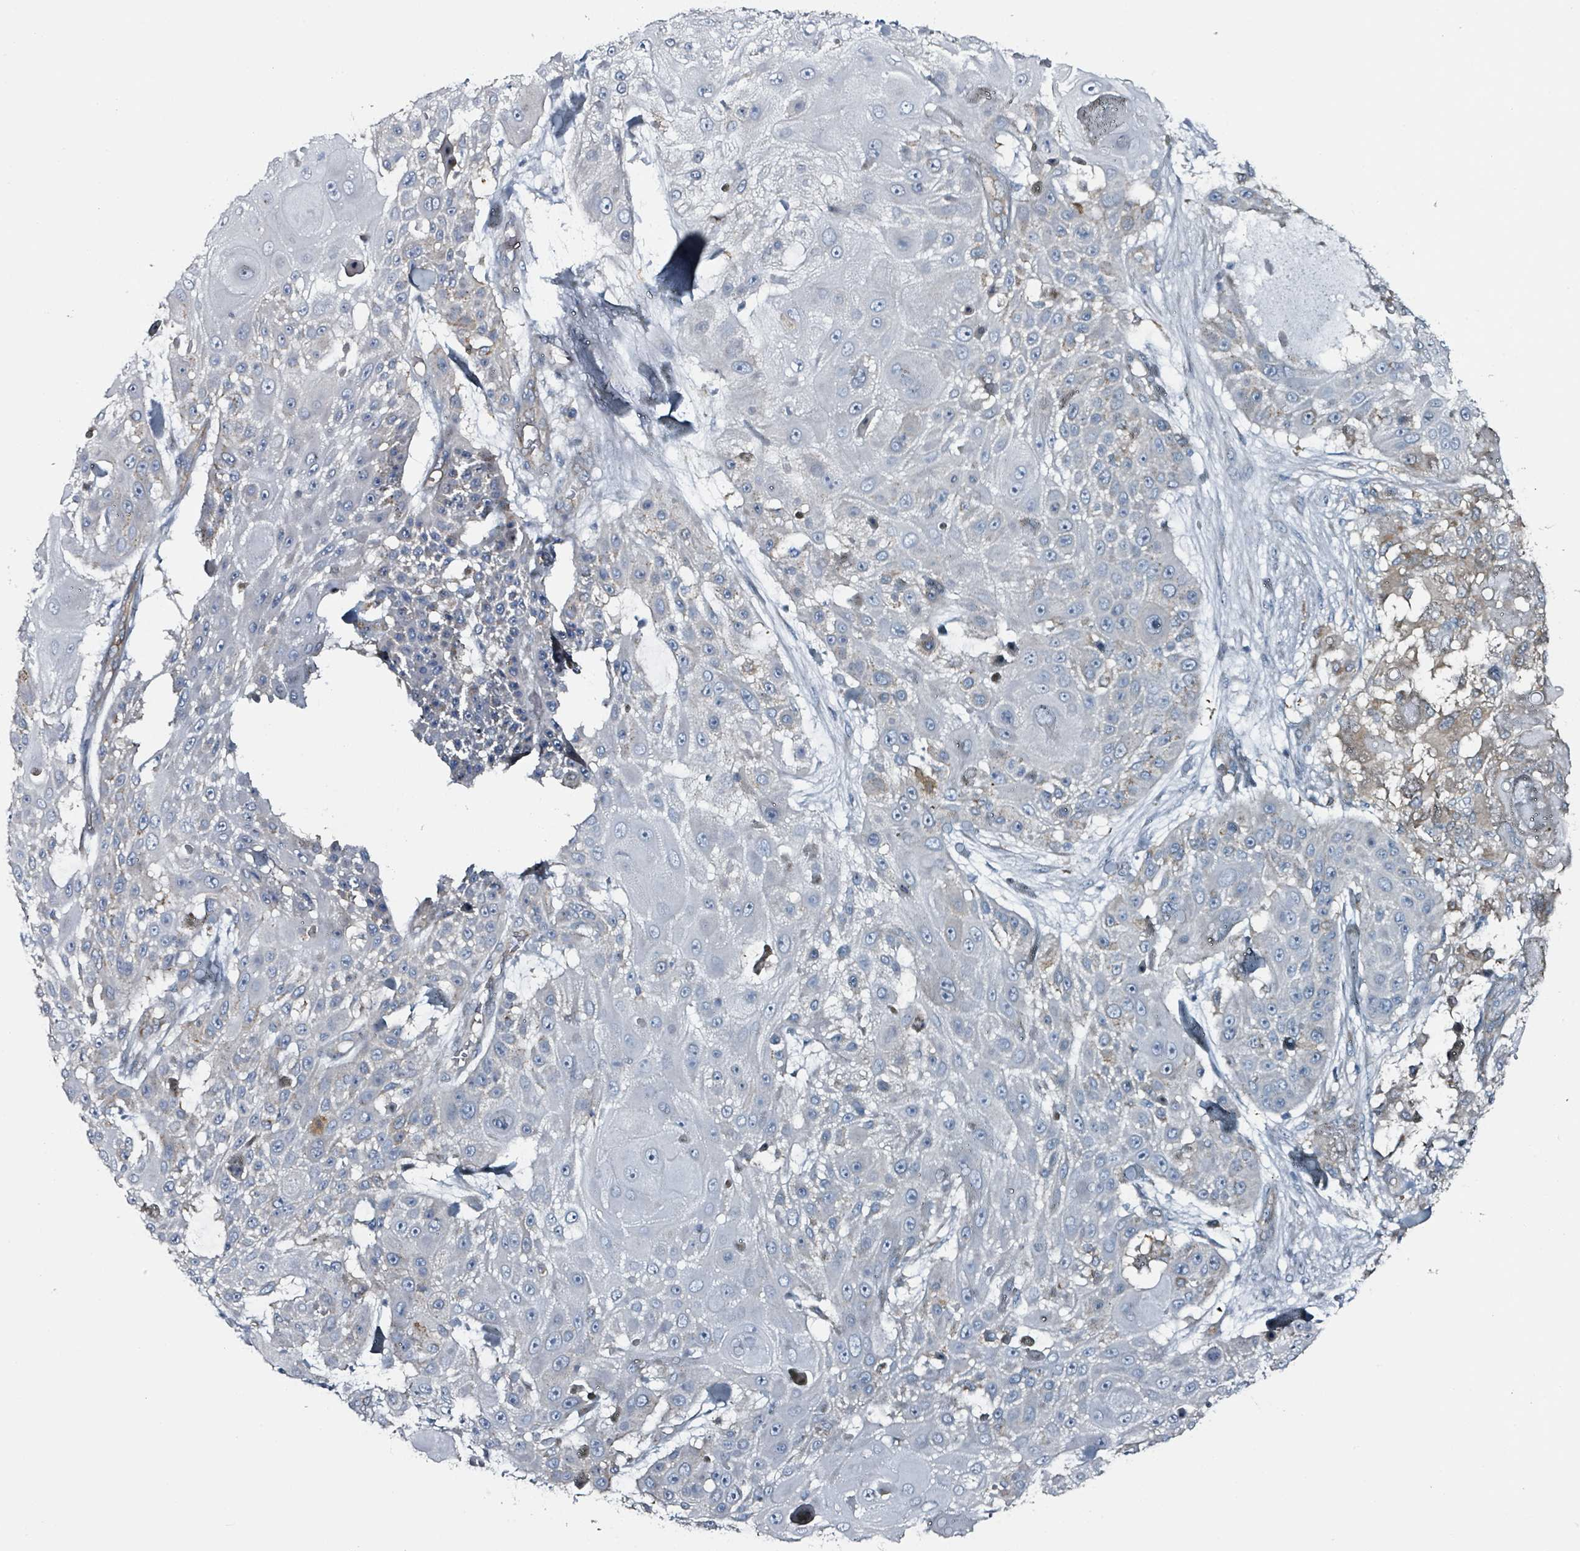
{"staining": {"intensity": "negative", "quantity": "none", "location": "none"}, "tissue": "skin cancer", "cell_type": "Tumor cells", "image_type": "cancer", "snomed": [{"axis": "morphology", "description": "Squamous cell carcinoma, NOS"}, {"axis": "topography", "description": "Skin"}], "caption": "Tumor cells show no significant protein expression in skin cancer. Brightfield microscopy of immunohistochemistry stained with DAB (brown) and hematoxylin (blue), captured at high magnification.", "gene": "B3GAT3", "patient": {"sex": "female", "age": 86}}